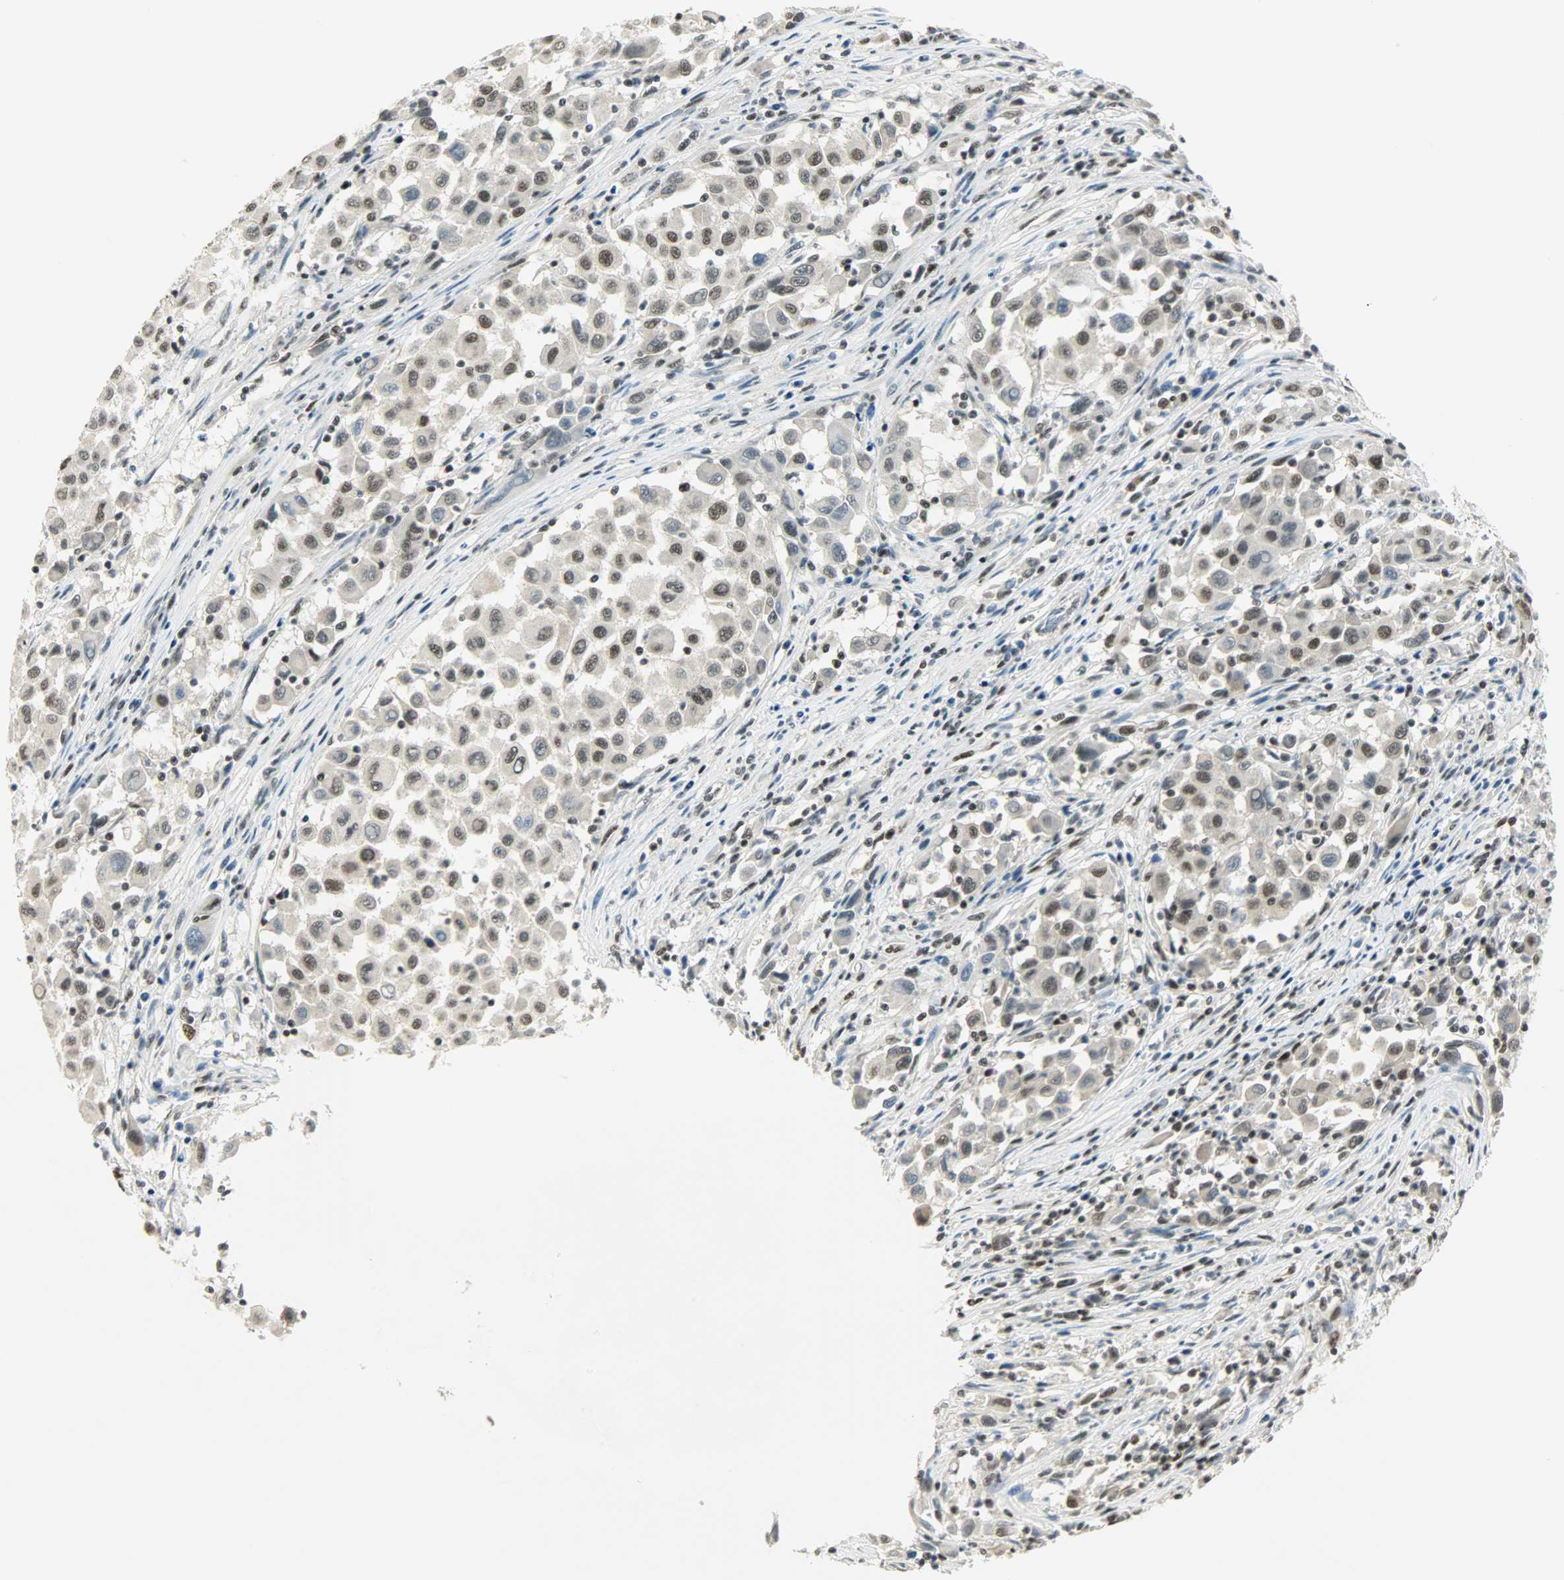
{"staining": {"intensity": "moderate", "quantity": ">75%", "location": "nuclear"}, "tissue": "melanoma", "cell_type": "Tumor cells", "image_type": "cancer", "snomed": [{"axis": "morphology", "description": "Malignant melanoma, Metastatic site"}, {"axis": "topography", "description": "Lymph node"}], "caption": "Tumor cells display medium levels of moderate nuclear expression in approximately >75% of cells in human malignant melanoma (metastatic site).", "gene": "SUGP1", "patient": {"sex": "male", "age": 61}}